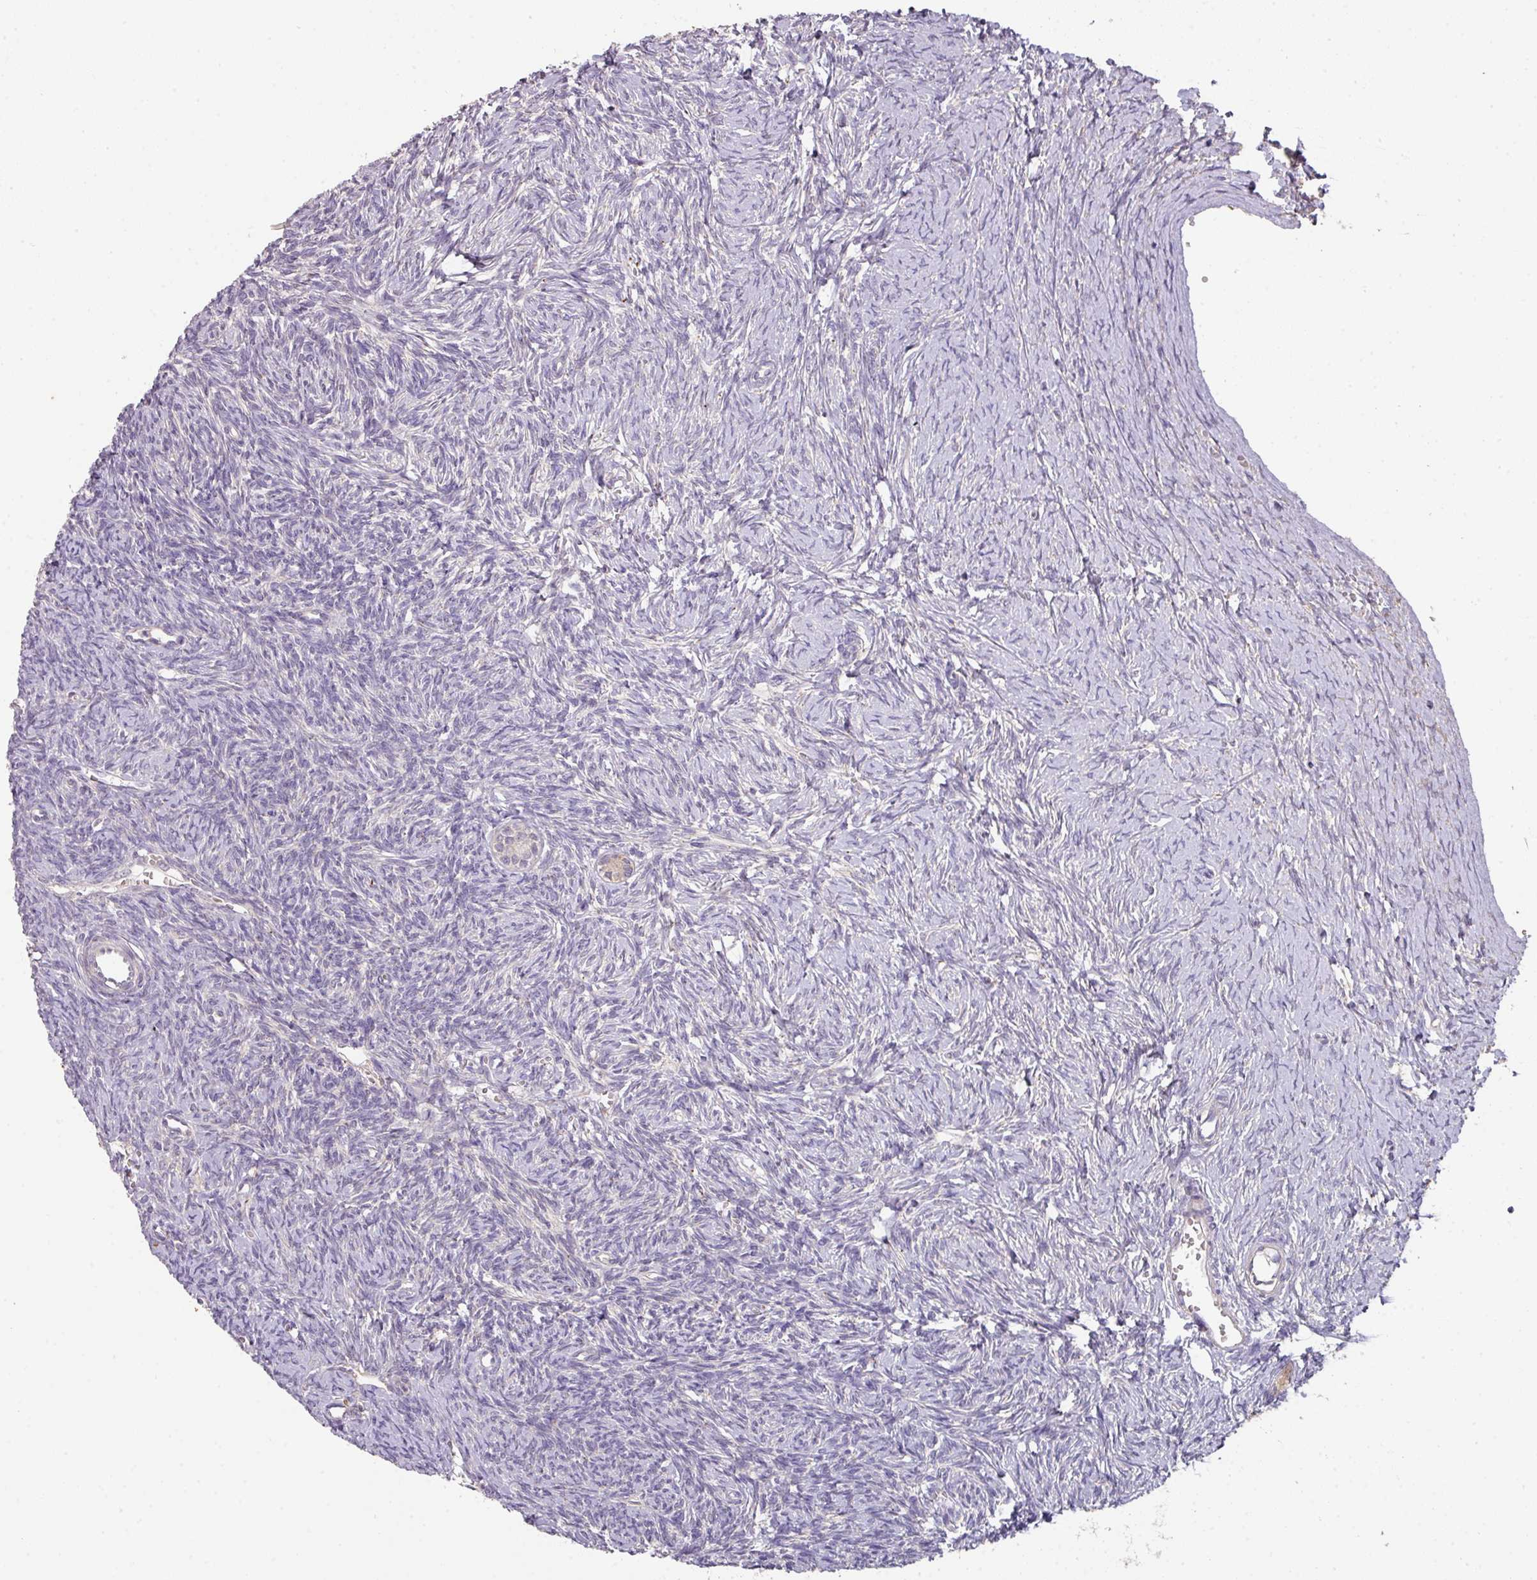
{"staining": {"intensity": "moderate", "quantity": "<25%", "location": "cytoplasmic/membranous"}, "tissue": "ovary", "cell_type": "Follicle cells", "image_type": "normal", "snomed": [{"axis": "morphology", "description": "Normal tissue, NOS"}, {"axis": "topography", "description": "Ovary"}], "caption": "Immunohistochemistry of unremarkable ovary demonstrates low levels of moderate cytoplasmic/membranous positivity in about <25% of follicle cells.", "gene": "ZNF266", "patient": {"sex": "female", "age": 39}}